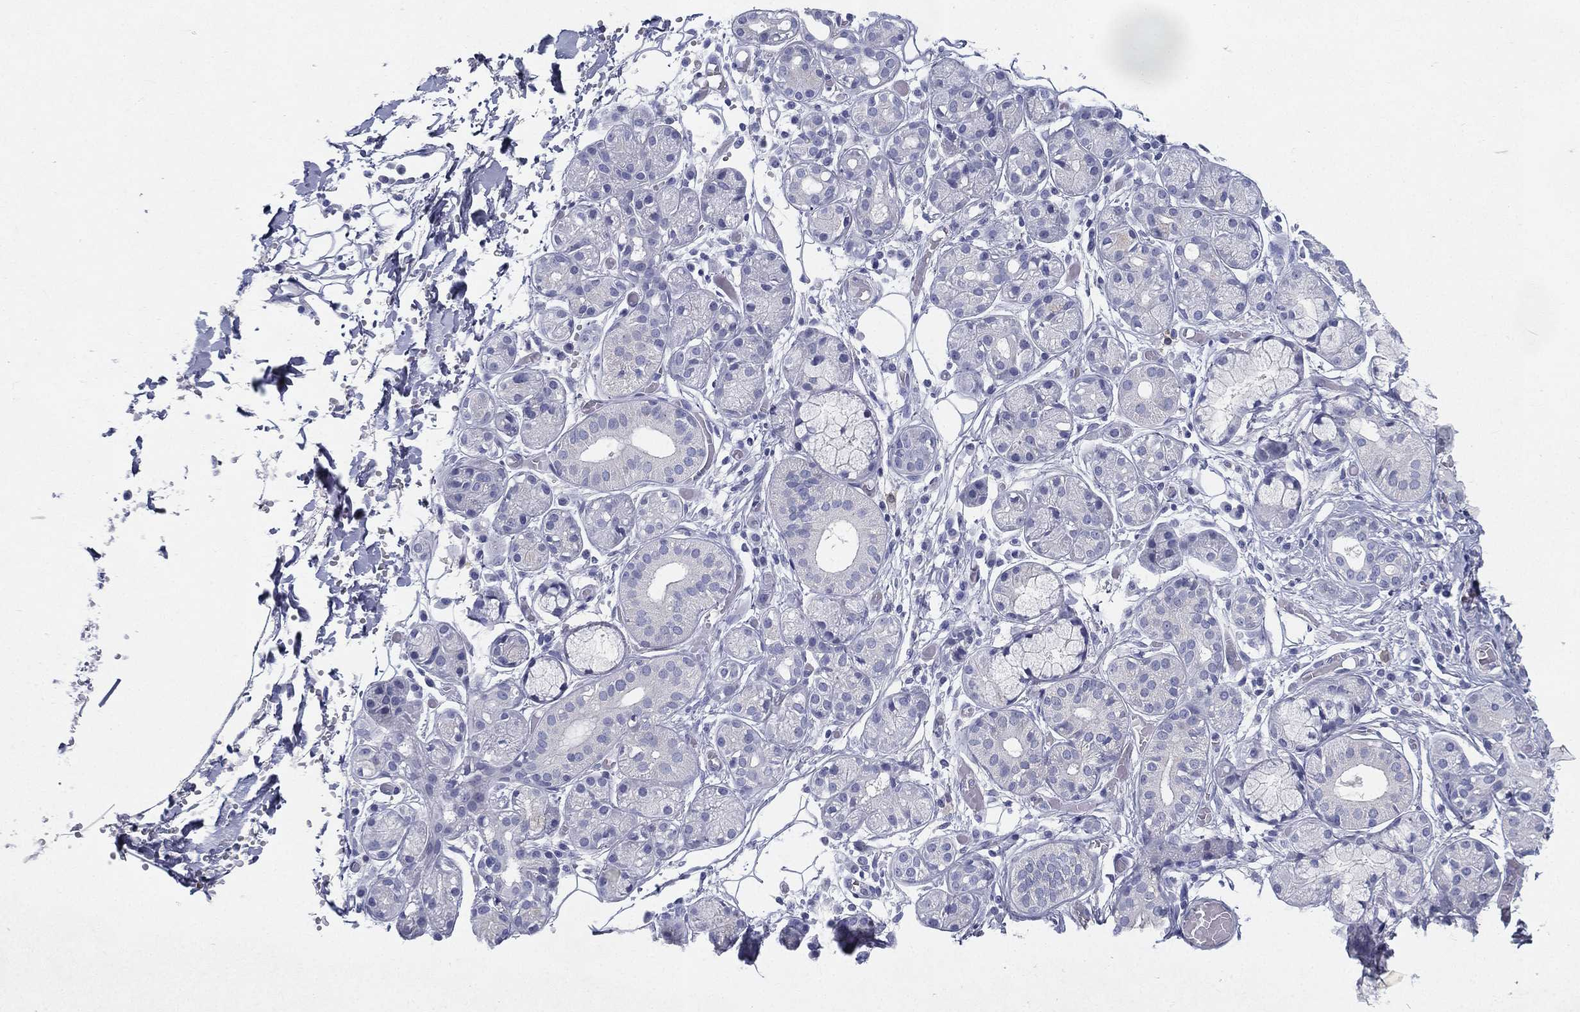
{"staining": {"intensity": "negative", "quantity": "none", "location": "none"}, "tissue": "salivary gland", "cell_type": "Glandular cells", "image_type": "normal", "snomed": [{"axis": "morphology", "description": "Normal tissue, NOS"}, {"axis": "topography", "description": "Salivary gland"}, {"axis": "topography", "description": "Peripheral nerve tissue"}], "caption": "This image is of normal salivary gland stained with IHC to label a protein in brown with the nuclei are counter-stained blue. There is no expression in glandular cells. (Brightfield microscopy of DAB IHC at high magnification).", "gene": "RGS13", "patient": {"sex": "male", "age": 71}}